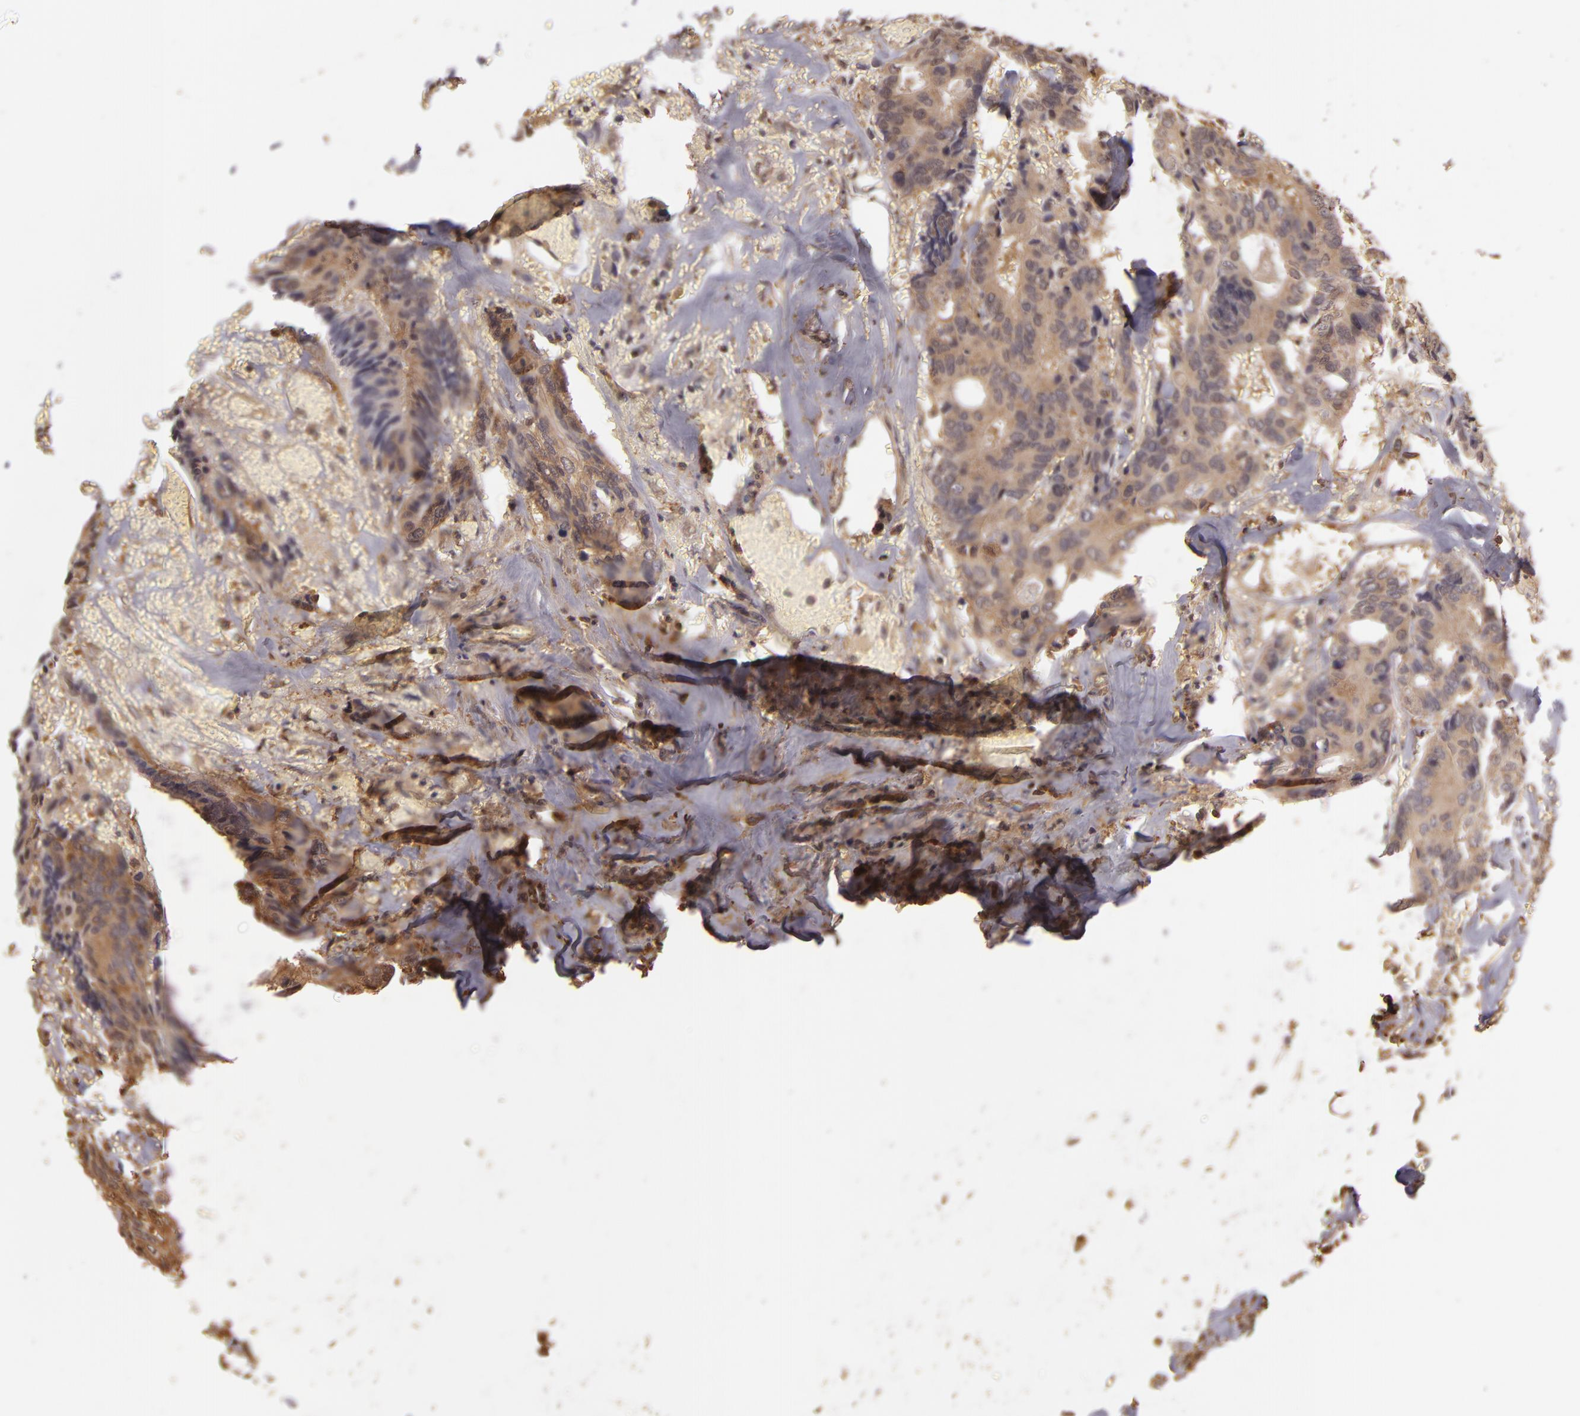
{"staining": {"intensity": "weak", "quantity": ">75%", "location": "cytoplasmic/membranous"}, "tissue": "colorectal cancer", "cell_type": "Tumor cells", "image_type": "cancer", "snomed": [{"axis": "morphology", "description": "Adenocarcinoma, NOS"}, {"axis": "topography", "description": "Rectum"}], "caption": "A histopathology image of human colorectal adenocarcinoma stained for a protein exhibits weak cytoplasmic/membranous brown staining in tumor cells.", "gene": "ARPC2", "patient": {"sex": "male", "age": 55}}